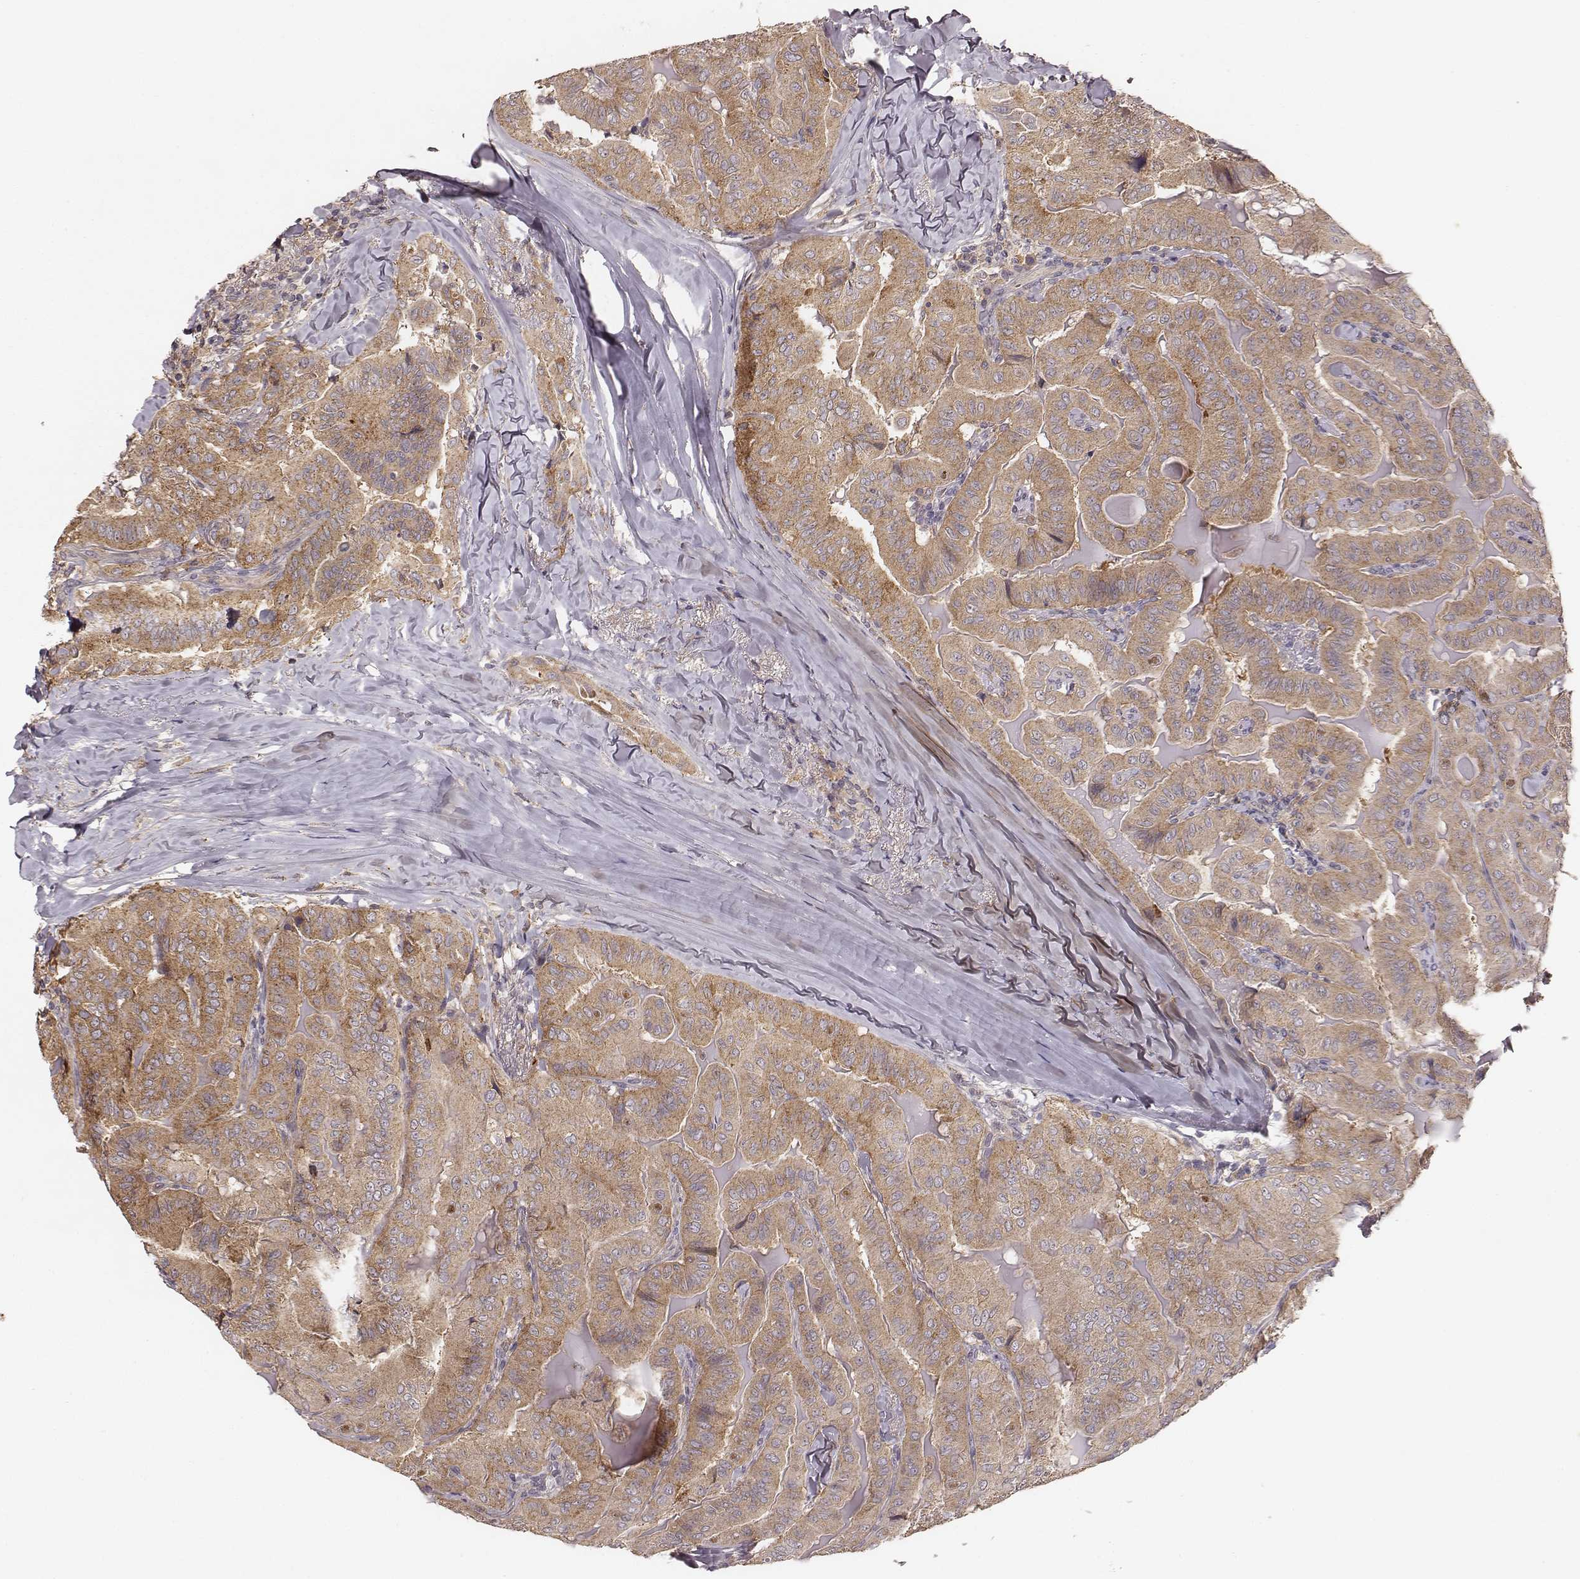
{"staining": {"intensity": "moderate", "quantity": ">75%", "location": "cytoplasmic/membranous"}, "tissue": "thyroid cancer", "cell_type": "Tumor cells", "image_type": "cancer", "snomed": [{"axis": "morphology", "description": "Papillary adenocarcinoma, NOS"}, {"axis": "topography", "description": "Thyroid gland"}], "caption": "IHC of papillary adenocarcinoma (thyroid) reveals medium levels of moderate cytoplasmic/membranous positivity in about >75% of tumor cells.", "gene": "VPS26A", "patient": {"sex": "female", "age": 68}}